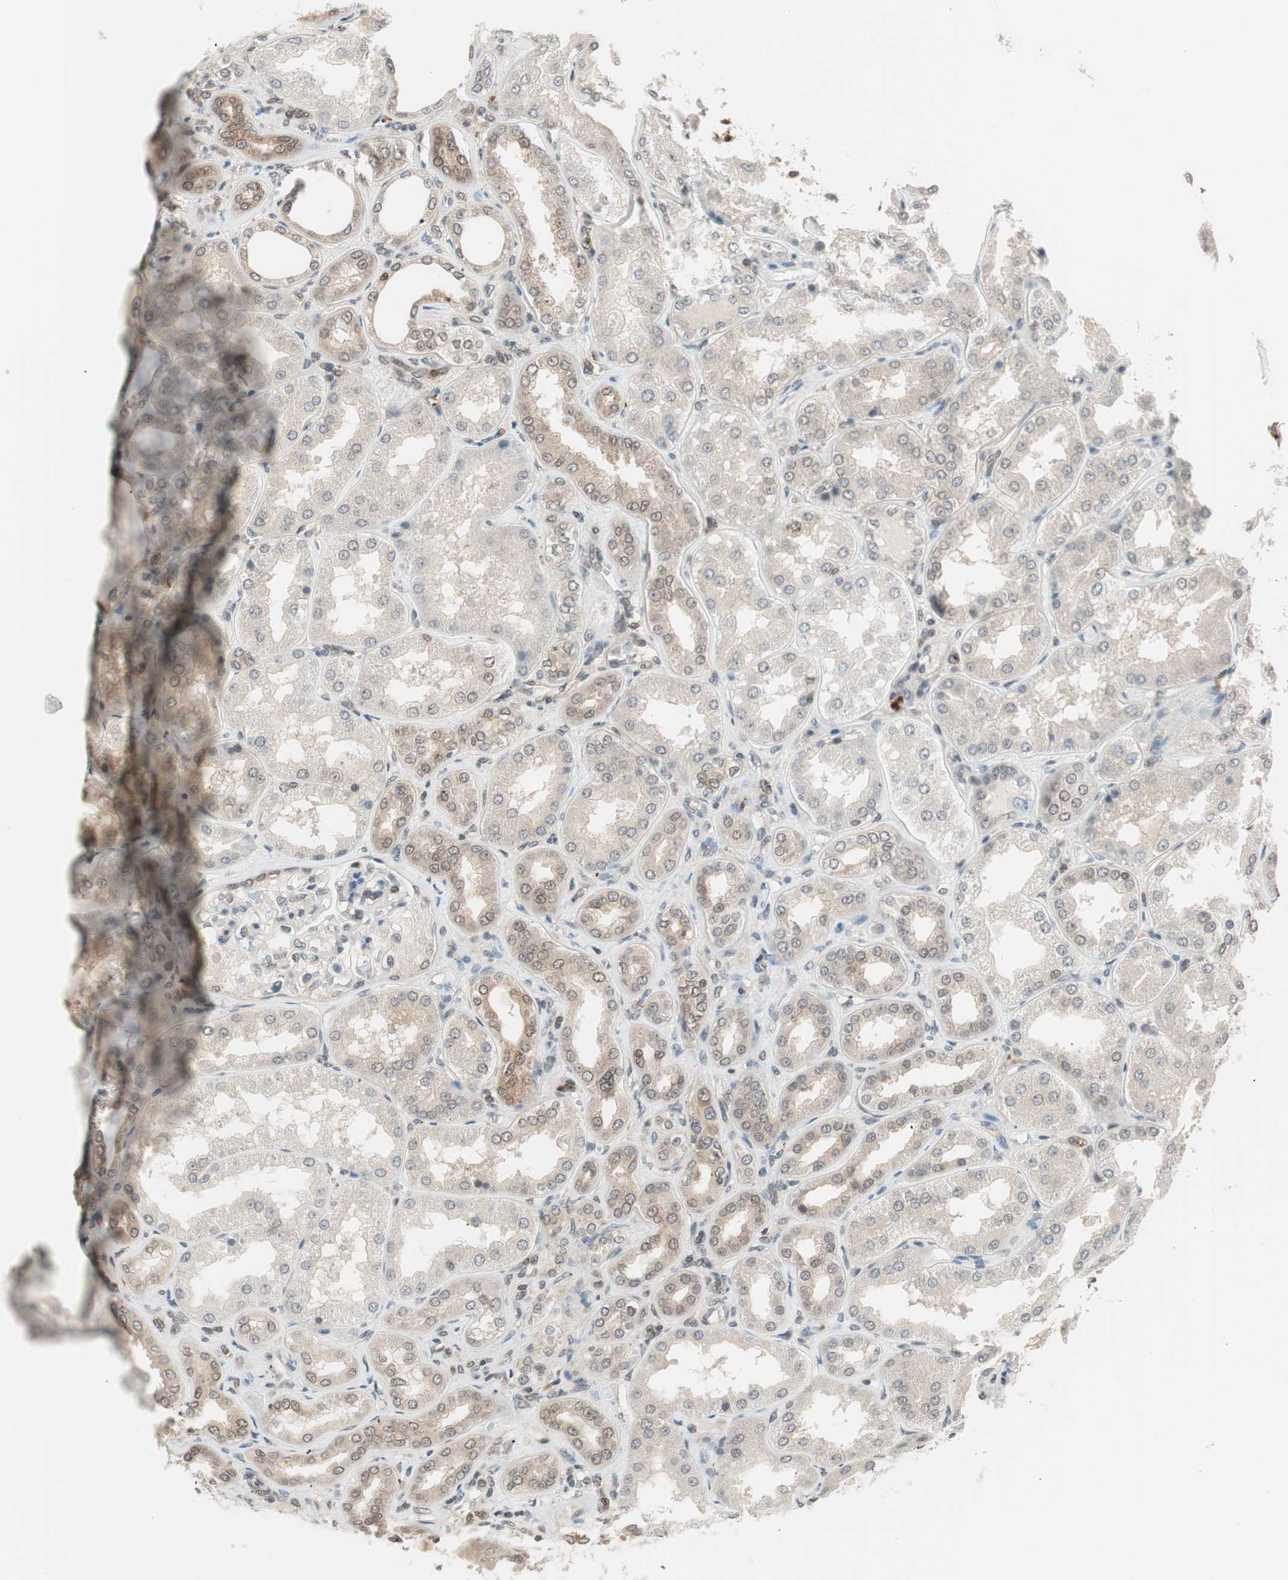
{"staining": {"intensity": "weak", "quantity": "<25%", "location": "nuclear"}, "tissue": "kidney", "cell_type": "Cells in glomeruli", "image_type": "normal", "snomed": [{"axis": "morphology", "description": "Normal tissue, NOS"}, {"axis": "topography", "description": "Kidney"}], "caption": "High power microscopy photomicrograph of an immunohistochemistry image of benign kidney, revealing no significant staining in cells in glomeruli.", "gene": "UBE2I", "patient": {"sex": "female", "age": 56}}